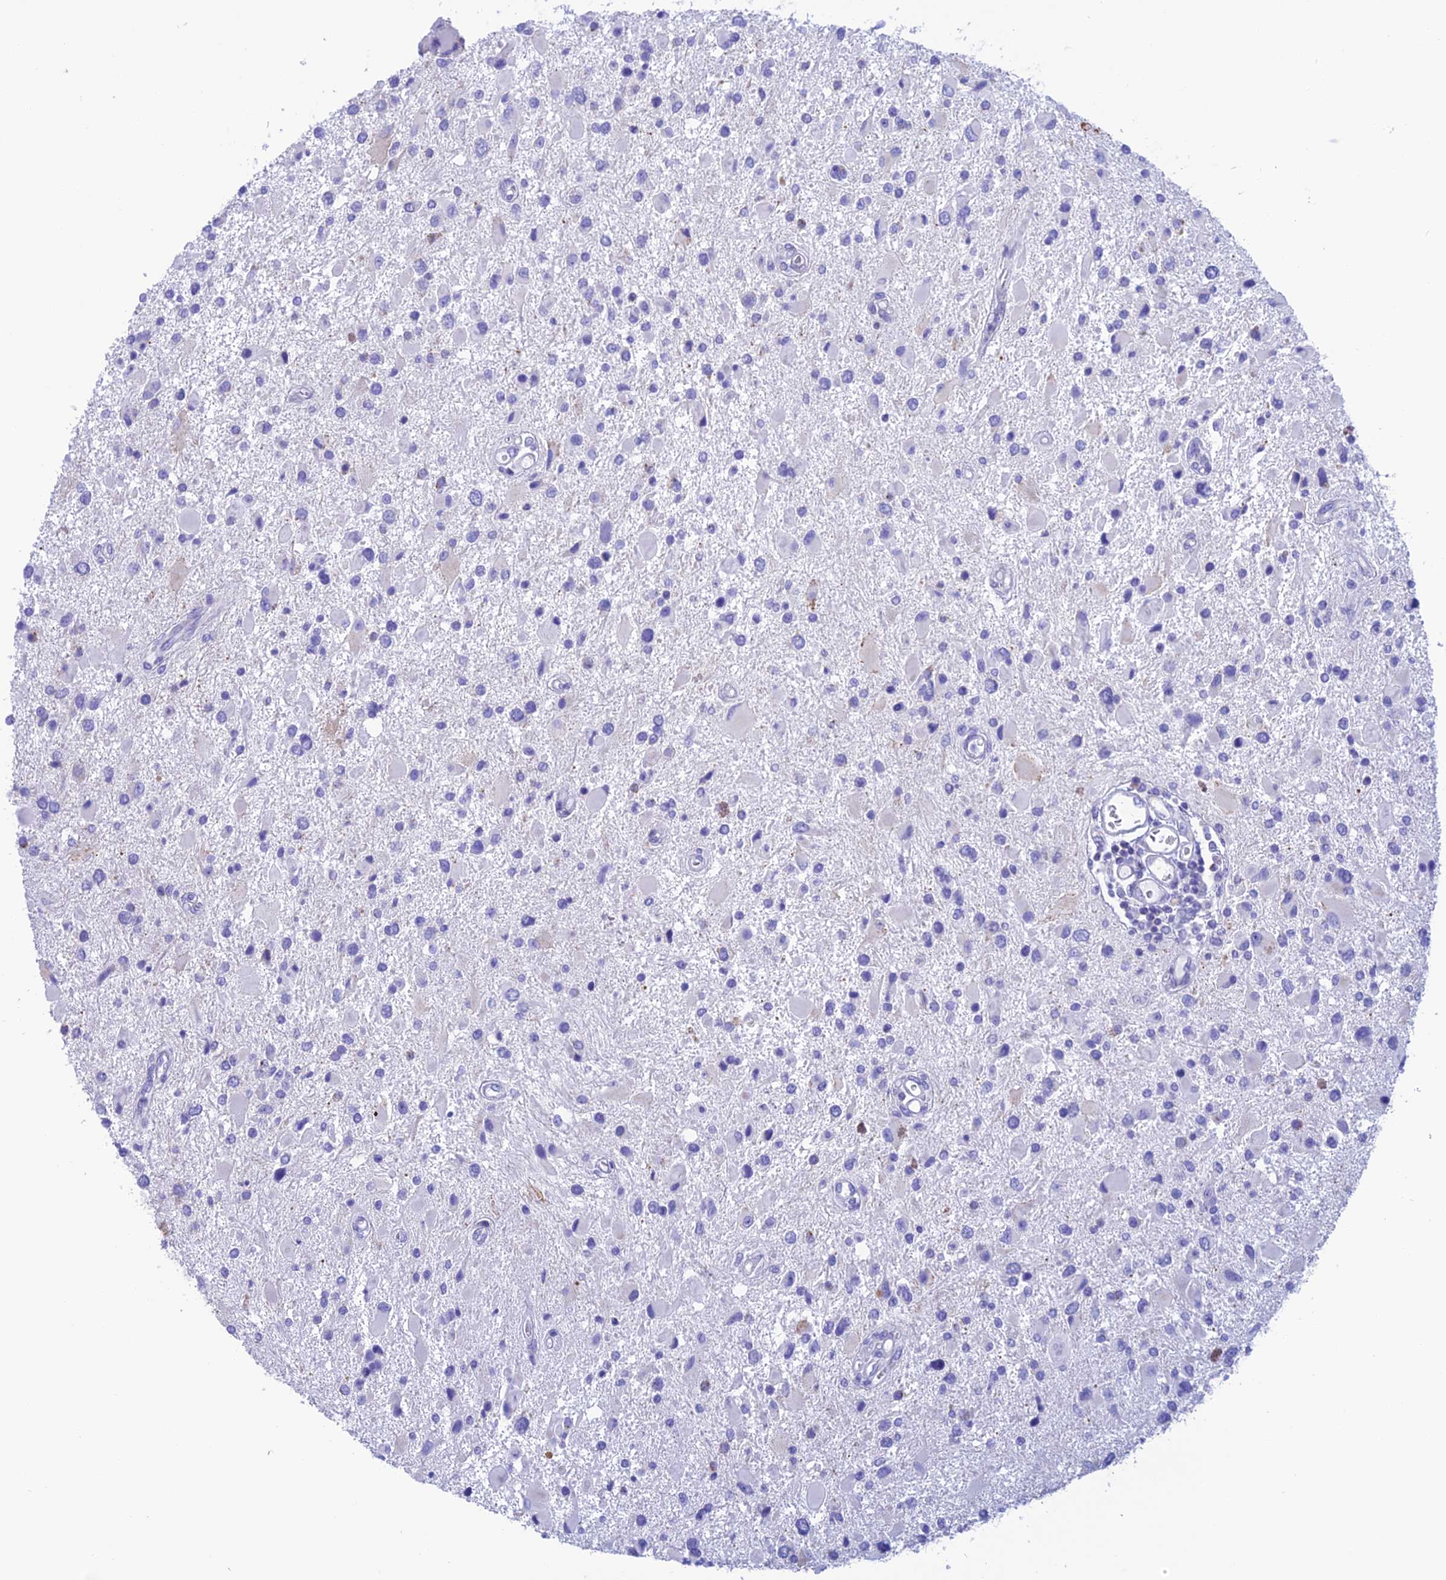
{"staining": {"intensity": "negative", "quantity": "none", "location": "none"}, "tissue": "glioma", "cell_type": "Tumor cells", "image_type": "cancer", "snomed": [{"axis": "morphology", "description": "Glioma, malignant, High grade"}, {"axis": "topography", "description": "Brain"}], "caption": "Immunohistochemistry (IHC) histopathology image of human glioma stained for a protein (brown), which shows no expression in tumor cells. Brightfield microscopy of immunohistochemistry (IHC) stained with DAB (brown) and hematoxylin (blue), captured at high magnification.", "gene": "NXPE4", "patient": {"sex": "male", "age": 53}}